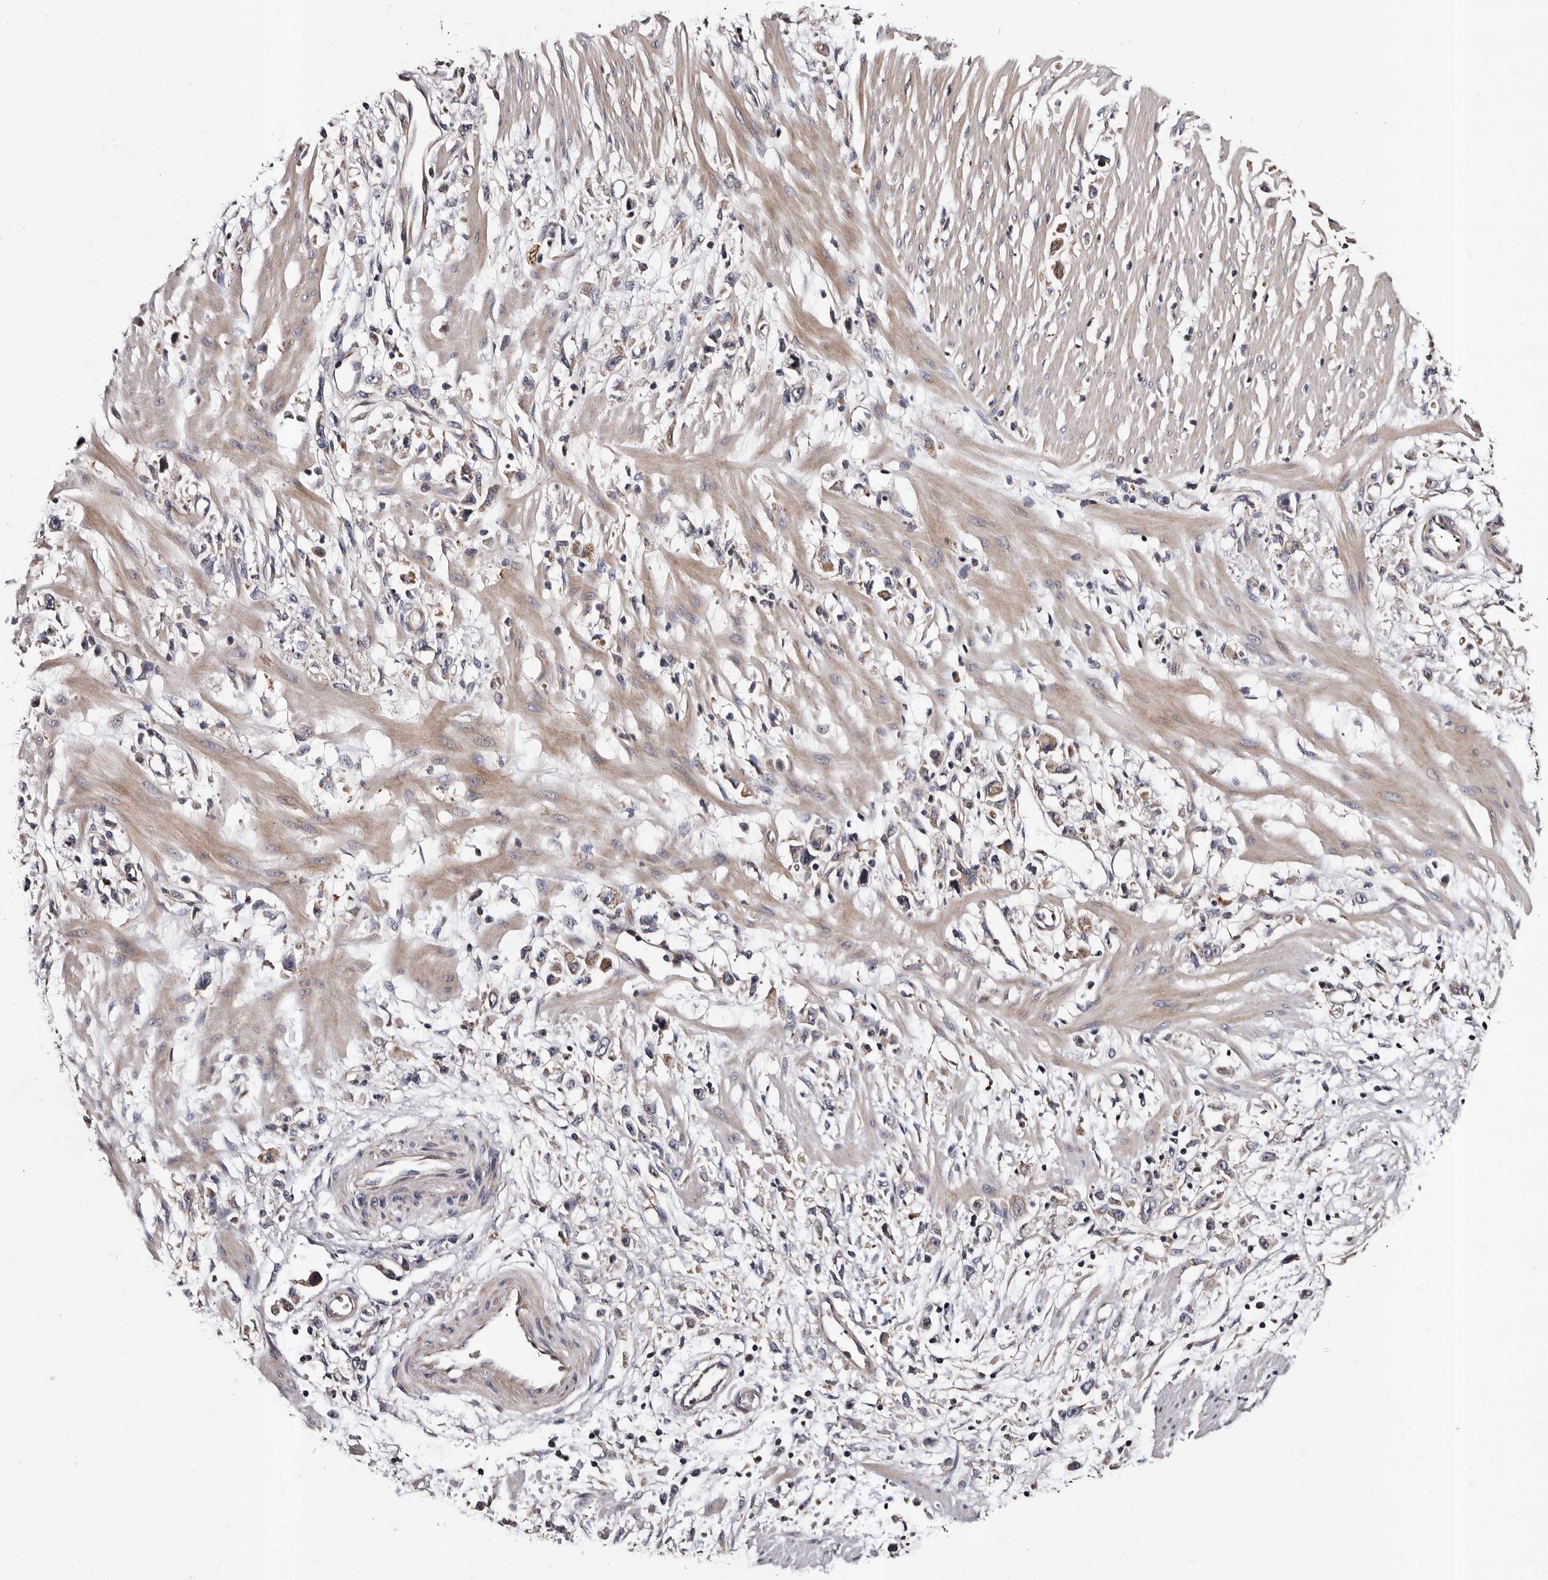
{"staining": {"intensity": "weak", "quantity": "<25%", "location": "cytoplasmic/membranous"}, "tissue": "stomach cancer", "cell_type": "Tumor cells", "image_type": "cancer", "snomed": [{"axis": "morphology", "description": "Adenocarcinoma, NOS"}, {"axis": "topography", "description": "Stomach"}], "caption": "An image of human stomach adenocarcinoma is negative for staining in tumor cells.", "gene": "ADCK5", "patient": {"sex": "female", "age": 59}}